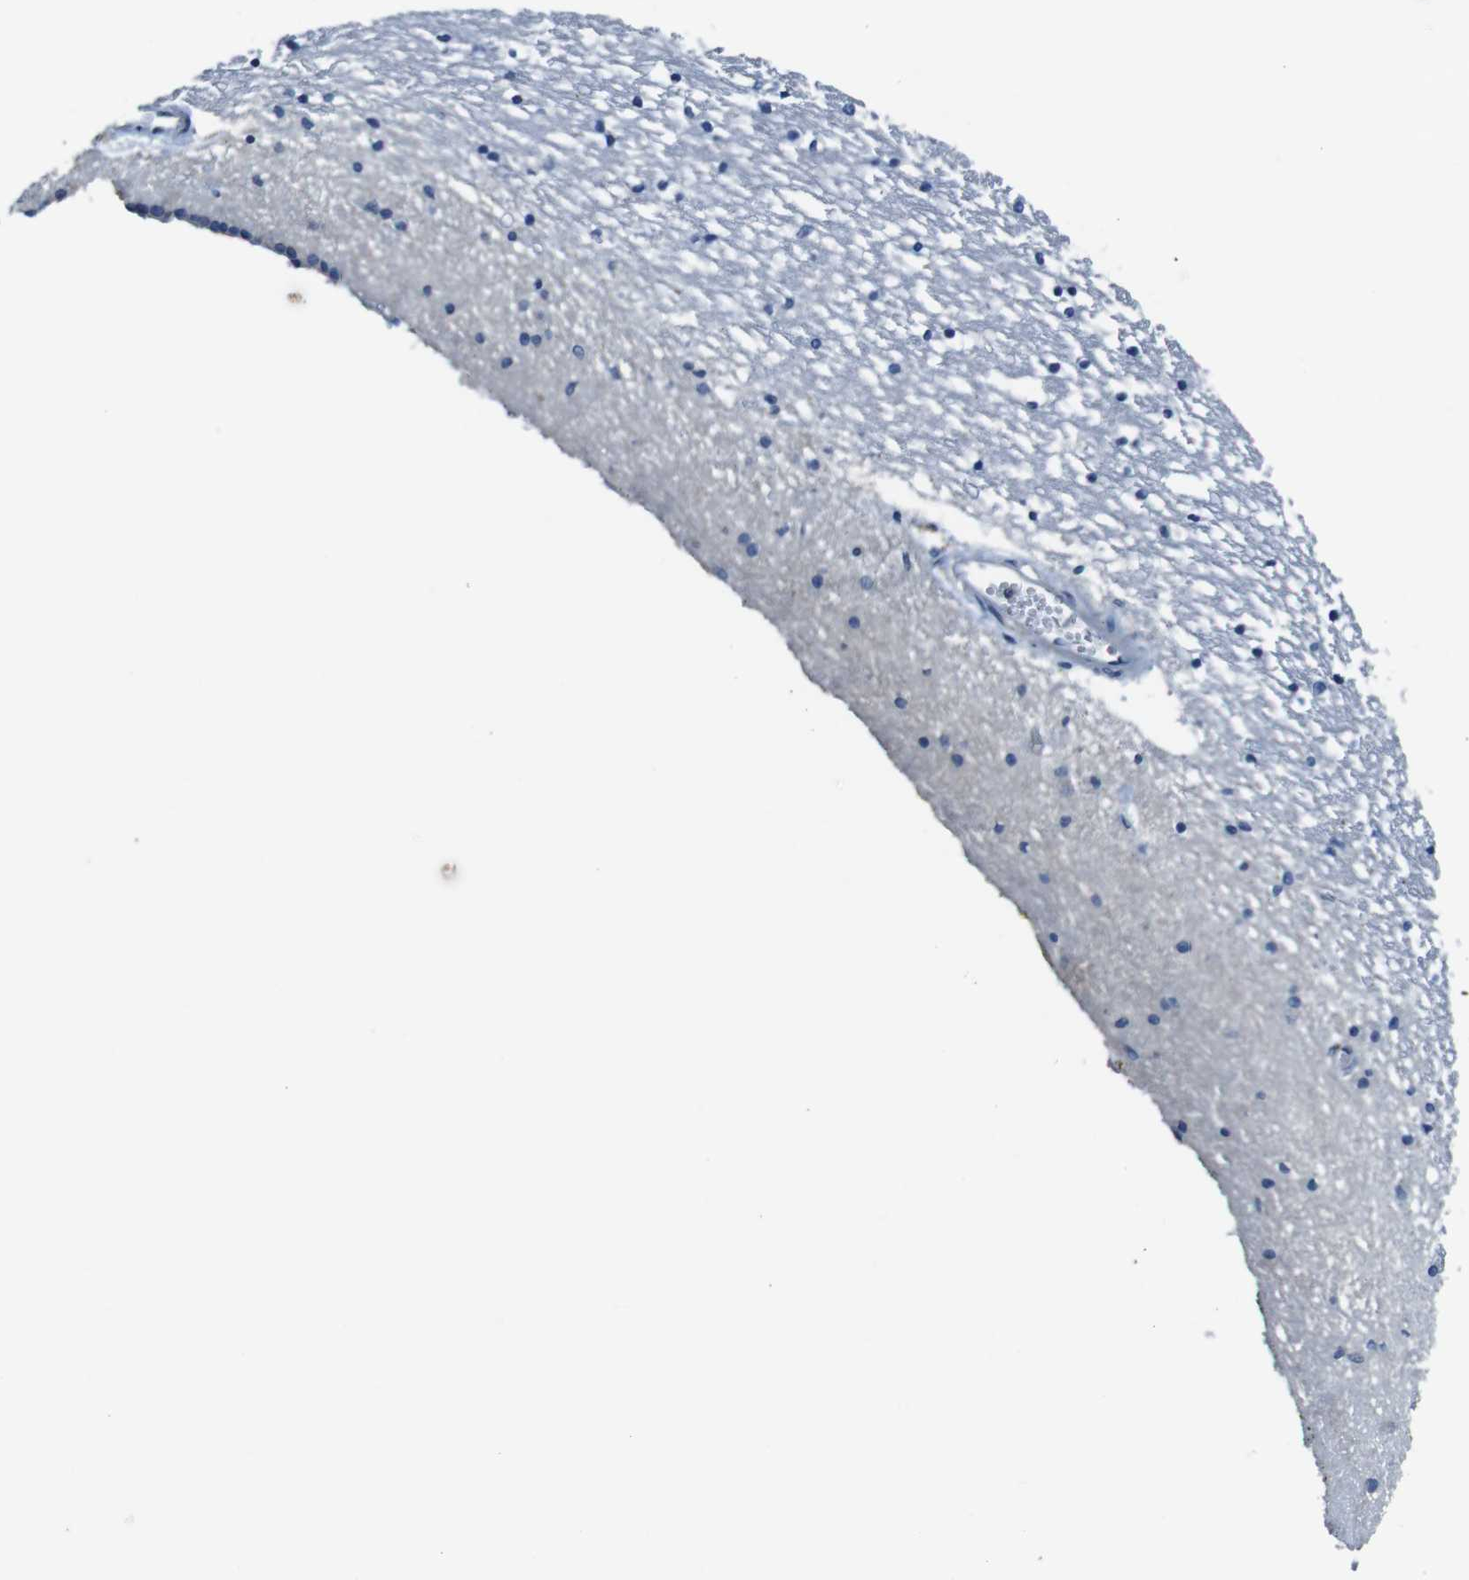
{"staining": {"intensity": "moderate", "quantity": "<25%", "location": "cytoplasmic/membranous"}, "tissue": "caudate", "cell_type": "Glial cells", "image_type": "normal", "snomed": [{"axis": "morphology", "description": "Normal tissue, NOS"}, {"axis": "topography", "description": "Lateral ventricle wall"}], "caption": "Protein staining of benign caudate shows moderate cytoplasmic/membranous positivity in approximately <25% of glial cells. (brown staining indicates protein expression, while blue staining denotes nuclei).", "gene": "TULP3", "patient": {"sex": "male", "age": 45}}